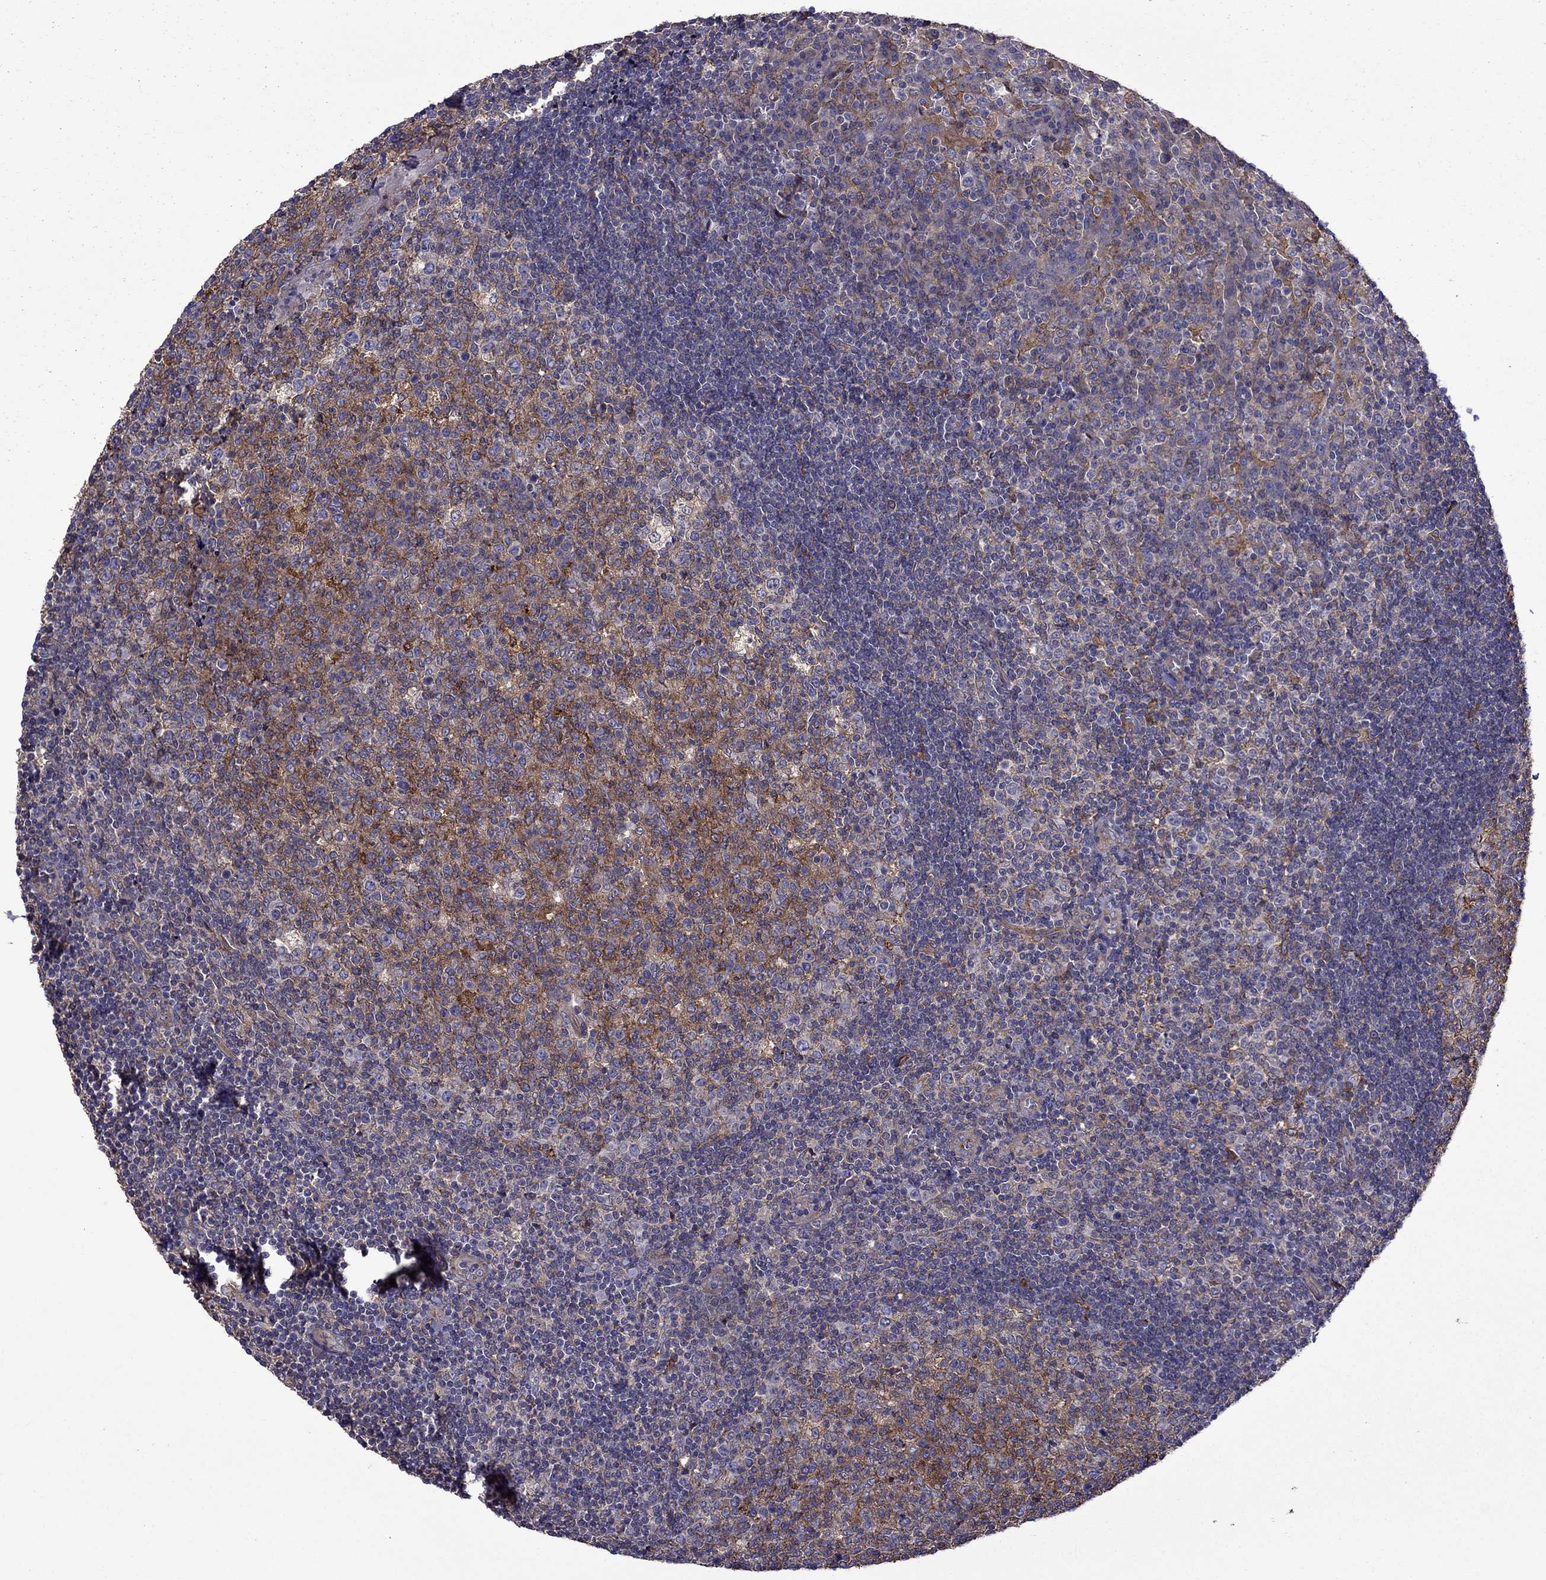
{"staining": {"intensity": "moderate", "quantity": ">75%", "location": "cytoplasmic/membranous"}, "tissue": "tonsil", "cell_type": "Germinal center cells", "image_type": "normal", "snomed": [{"axis": "morphology", "description": "Normal tissue, NOS"}, {"axis": "topography", "description": "Tonsil"}], "caption": "A brown stain highlights moderate cytoplasmic/membranous positivity of a protein in germinal center cells of benign human tonsil.", "gene": "ITGB1", "patient": {"sex": "female", "age": 13}}